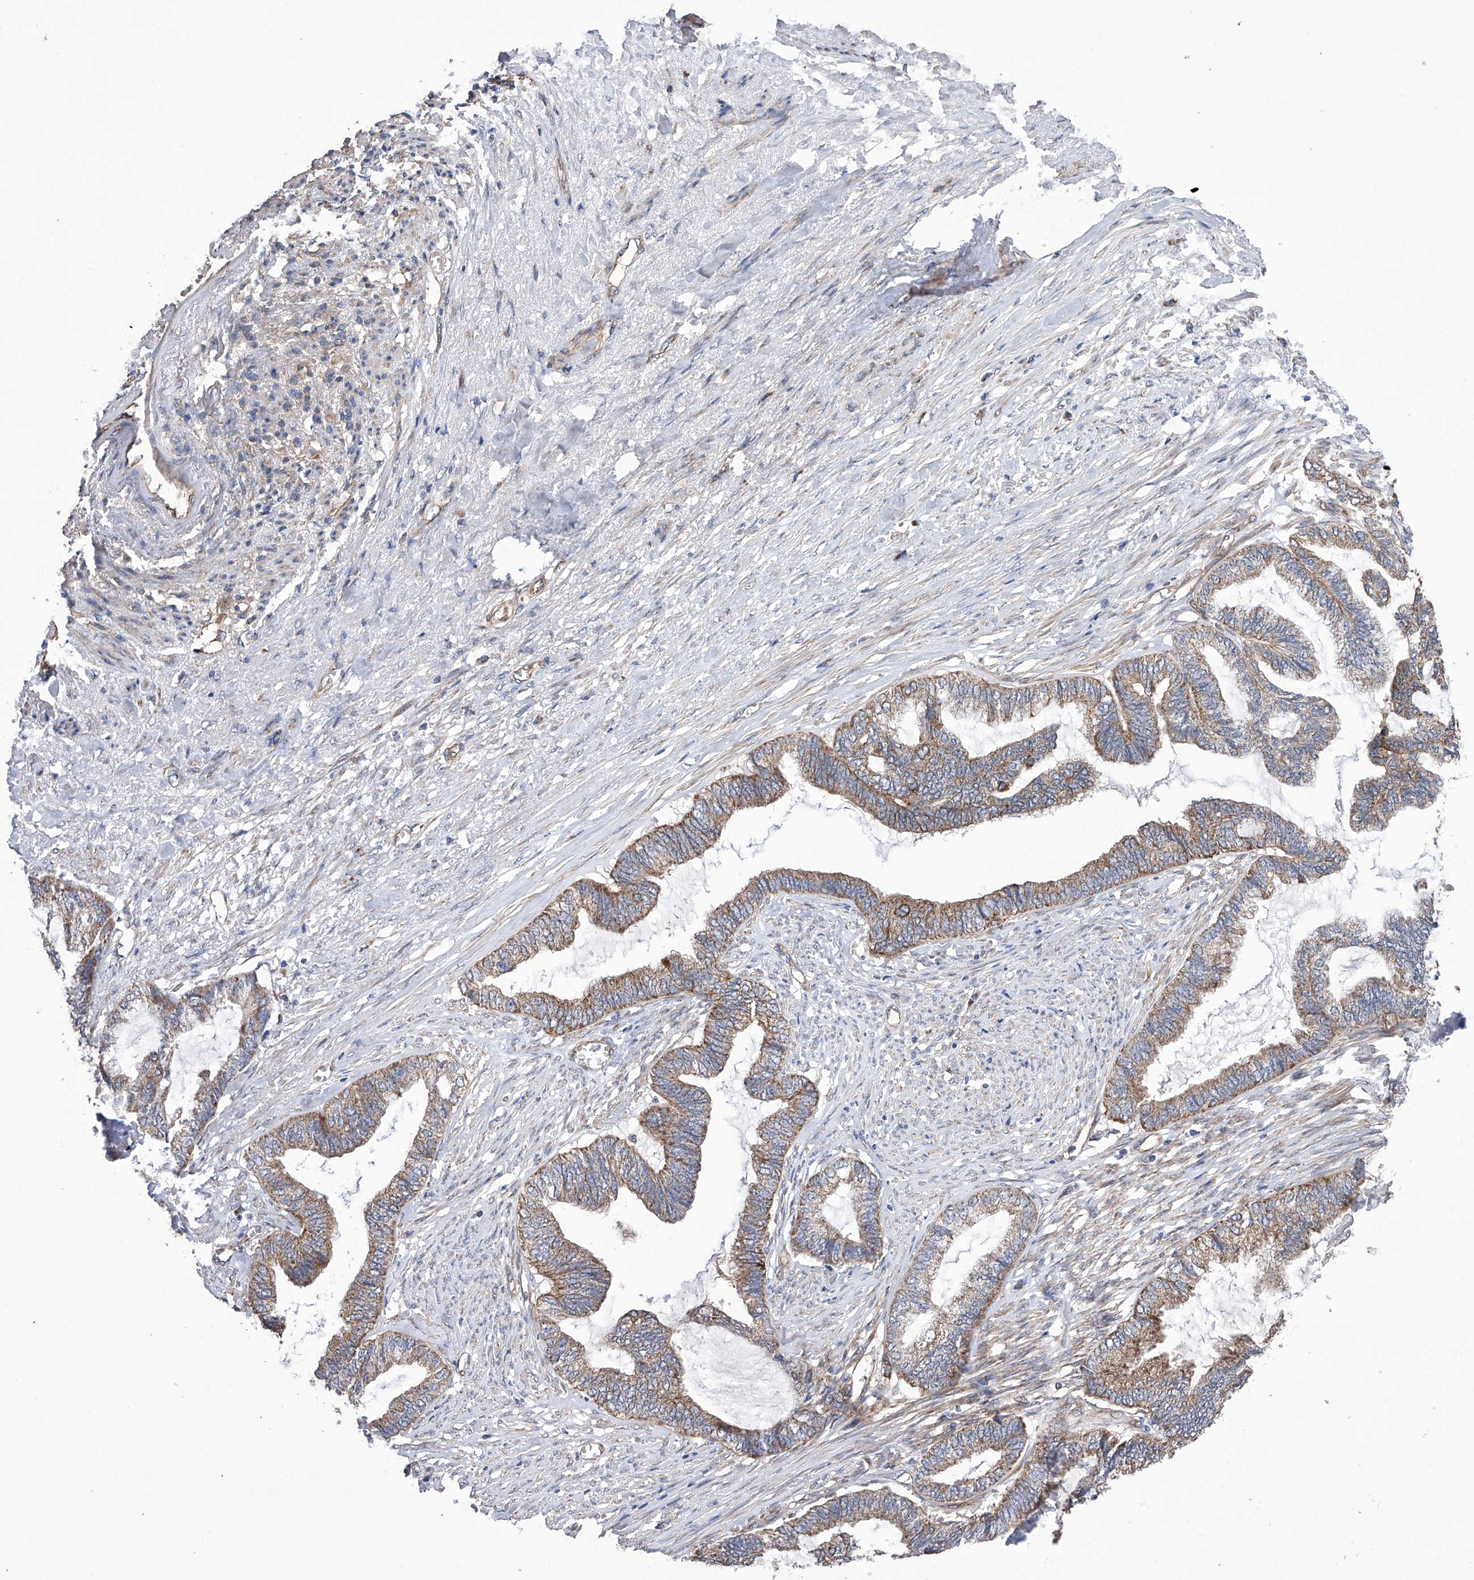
{"staining": {"intensity": "moderate", "quantity": ">75%", "location": "cytoplasmic/membranous"}, "tissue": "endometrial cancer", "cell_type": "Tumor cells", "image_type": "cancer", "snomed": [{"axis": "morphology", "description": "Adenocarcinoma, NOS"}, {"axis": "topography", "description": "Endometrium"}], "caption": "Protein staining of endometrial cancer (adenocarcinoma) tissue exhibits moderate cytoplasmic/membranous staining in approximately >75% of tumor cells. Nuclei are stained in blue.", "gene": "EFCAB2", "patient": {"sex": "female", "age": 86}}